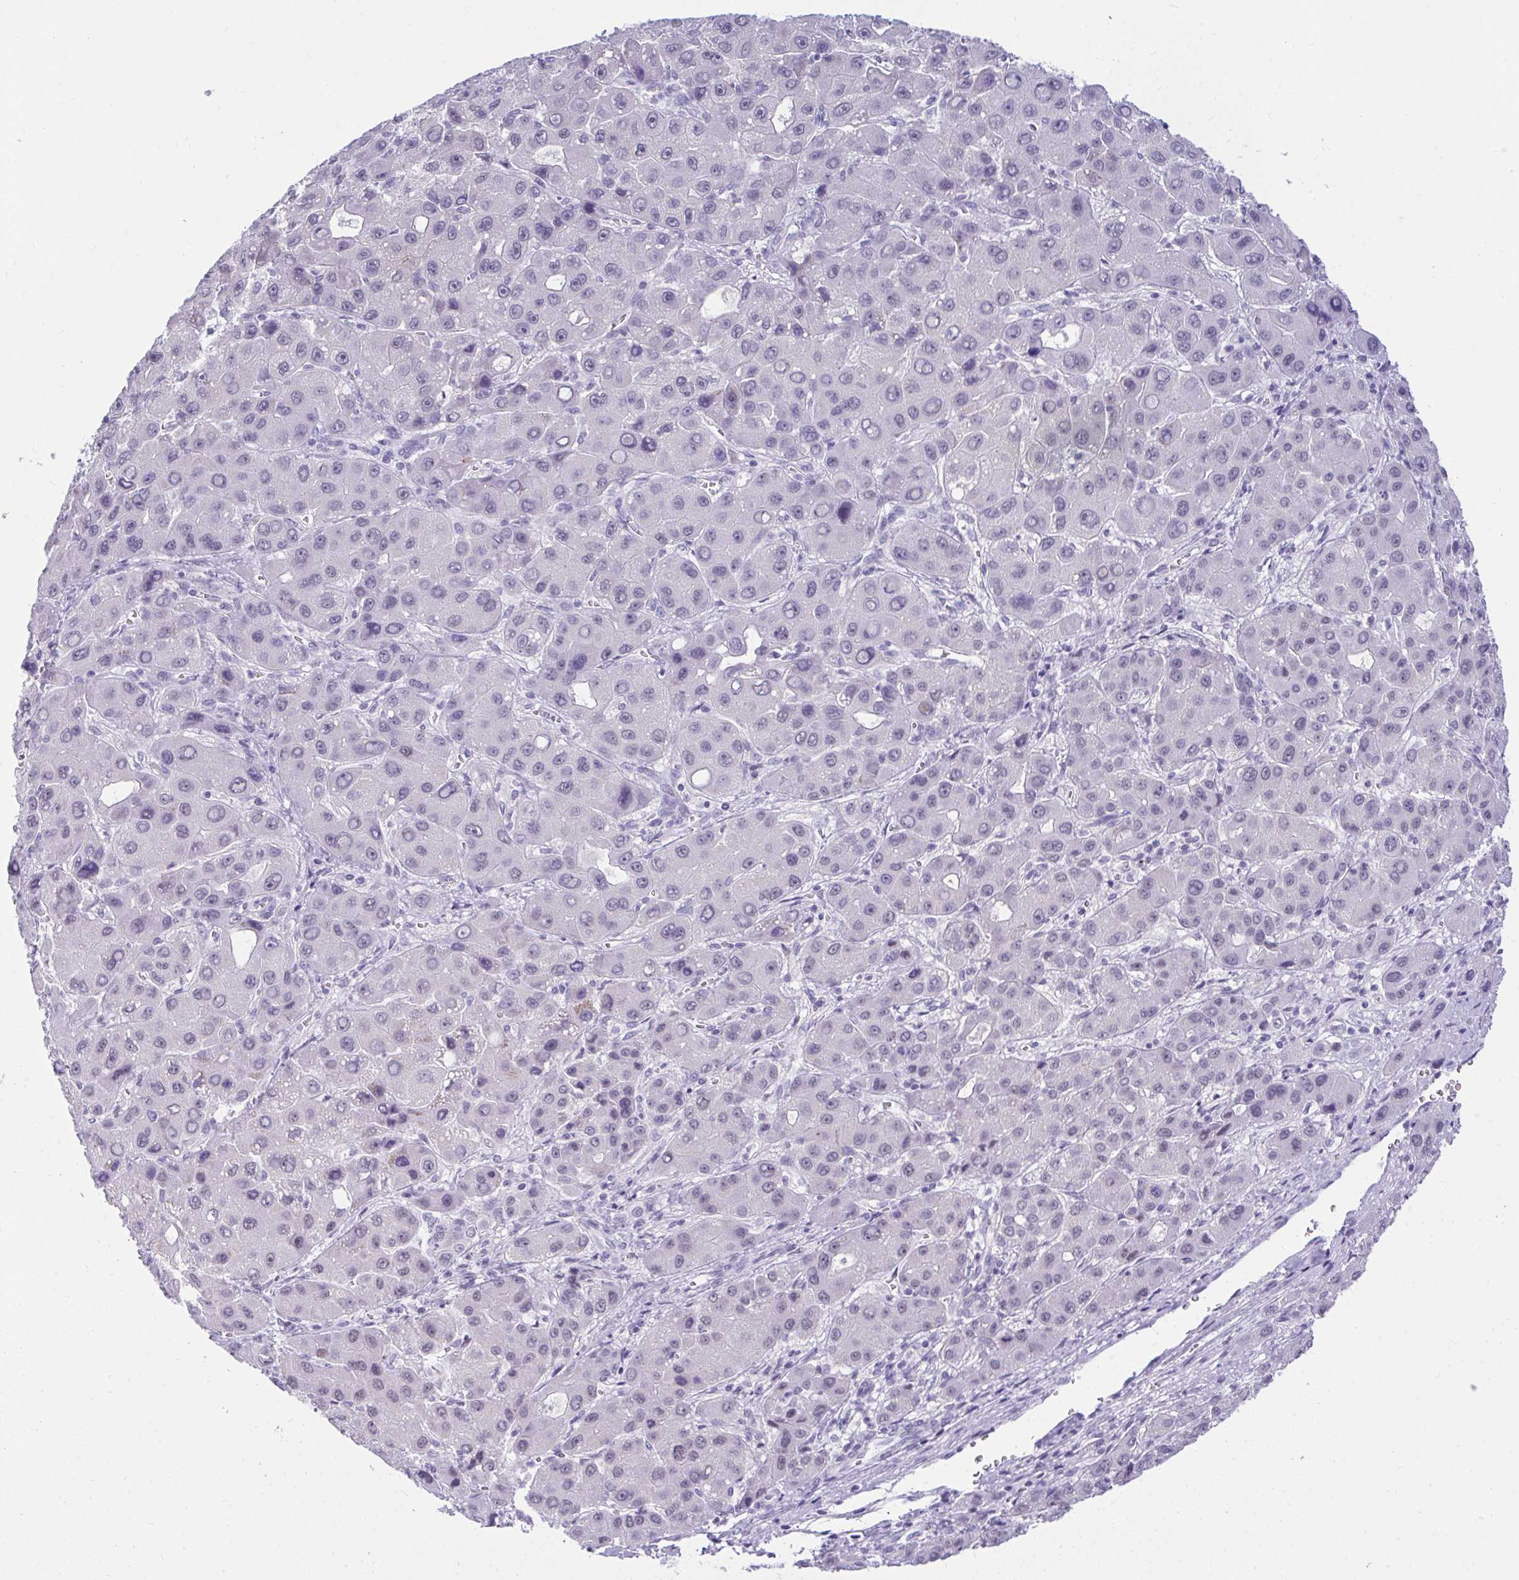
{"staining": {"intensity": "negative", "quantity": "none", "location": "none"}, "tissue": "liver cancer", "cell_type": "Tumor cells", "image_type": "cancer", "snomed": [{"axis": "morphology", "description": "Carcinoma, Hepatocellular, NOS"}, {"axis": "topography", "description": "Liver"}], "caption": "The histopathology image shows no significant expression in tumor cells of liver hepatocellular carcinoma.", "gene": "OR5F1", "patient": {"sex": "male", "age": 55}}